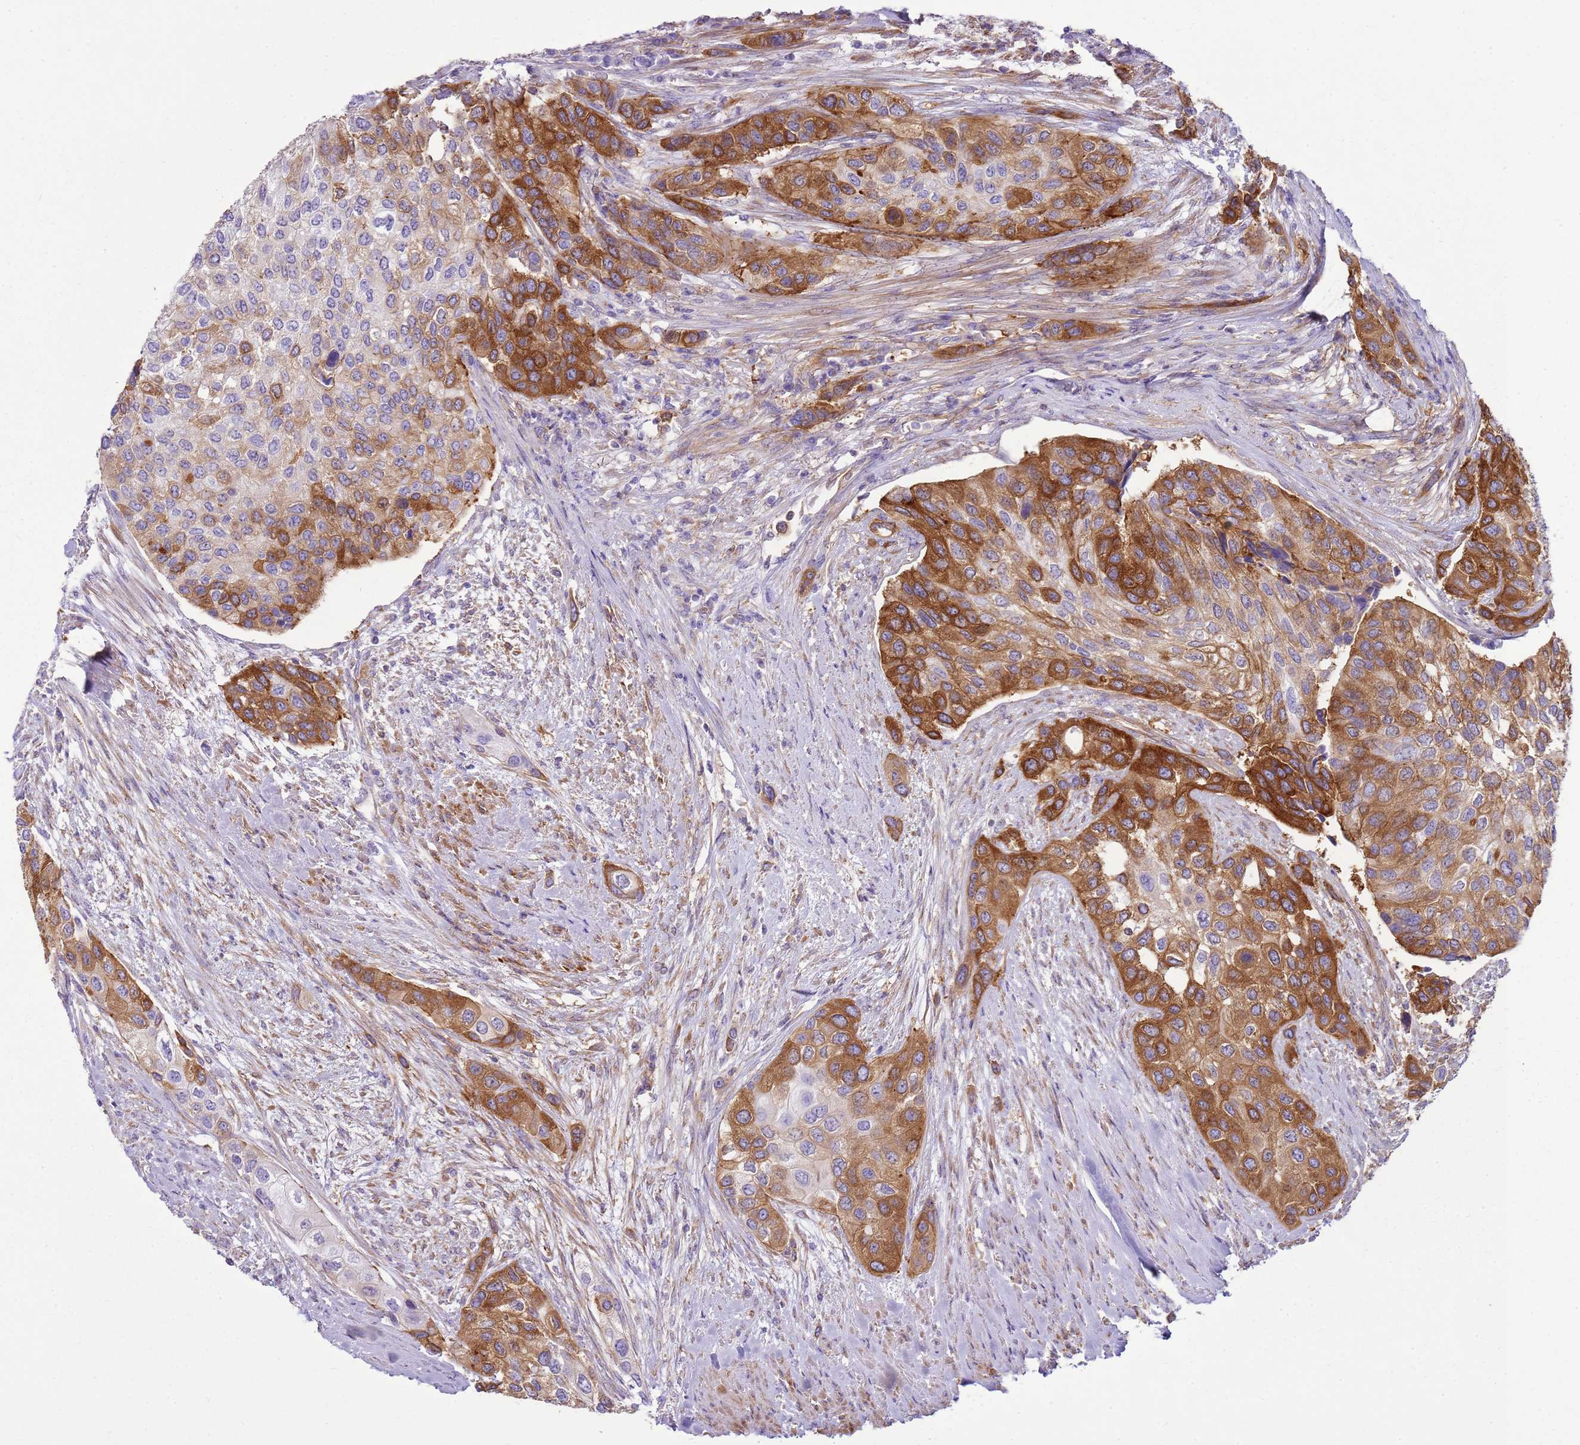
{"staining": {"intensity": "strong", "quantity": "25%-75%", "location": "cytoplasmic/membranous"}, "tissue": "urothelial cancer", "cell_type": "Tumor cells", "image_type": "cancer", "snomed": [{"axis": "morphology", "description": "Normal tissue, NOS"}, {"axis": "morphology", "description": "Urothelial carcinoma, High grade"}, {"axis": "topography", "description": "Vascular tissue"}, {"axis": "topography", "description": "Urinary bladder"}], "caption": "Immunohistochemical staining of urothelial carcinoma (high-grade) exhibits strong cytoplasmic/membranous protein positivity in approximately 25%-75% of tumor cells.", "gene": "SNX21", "patient": {"sex": "female", "age": 56}}